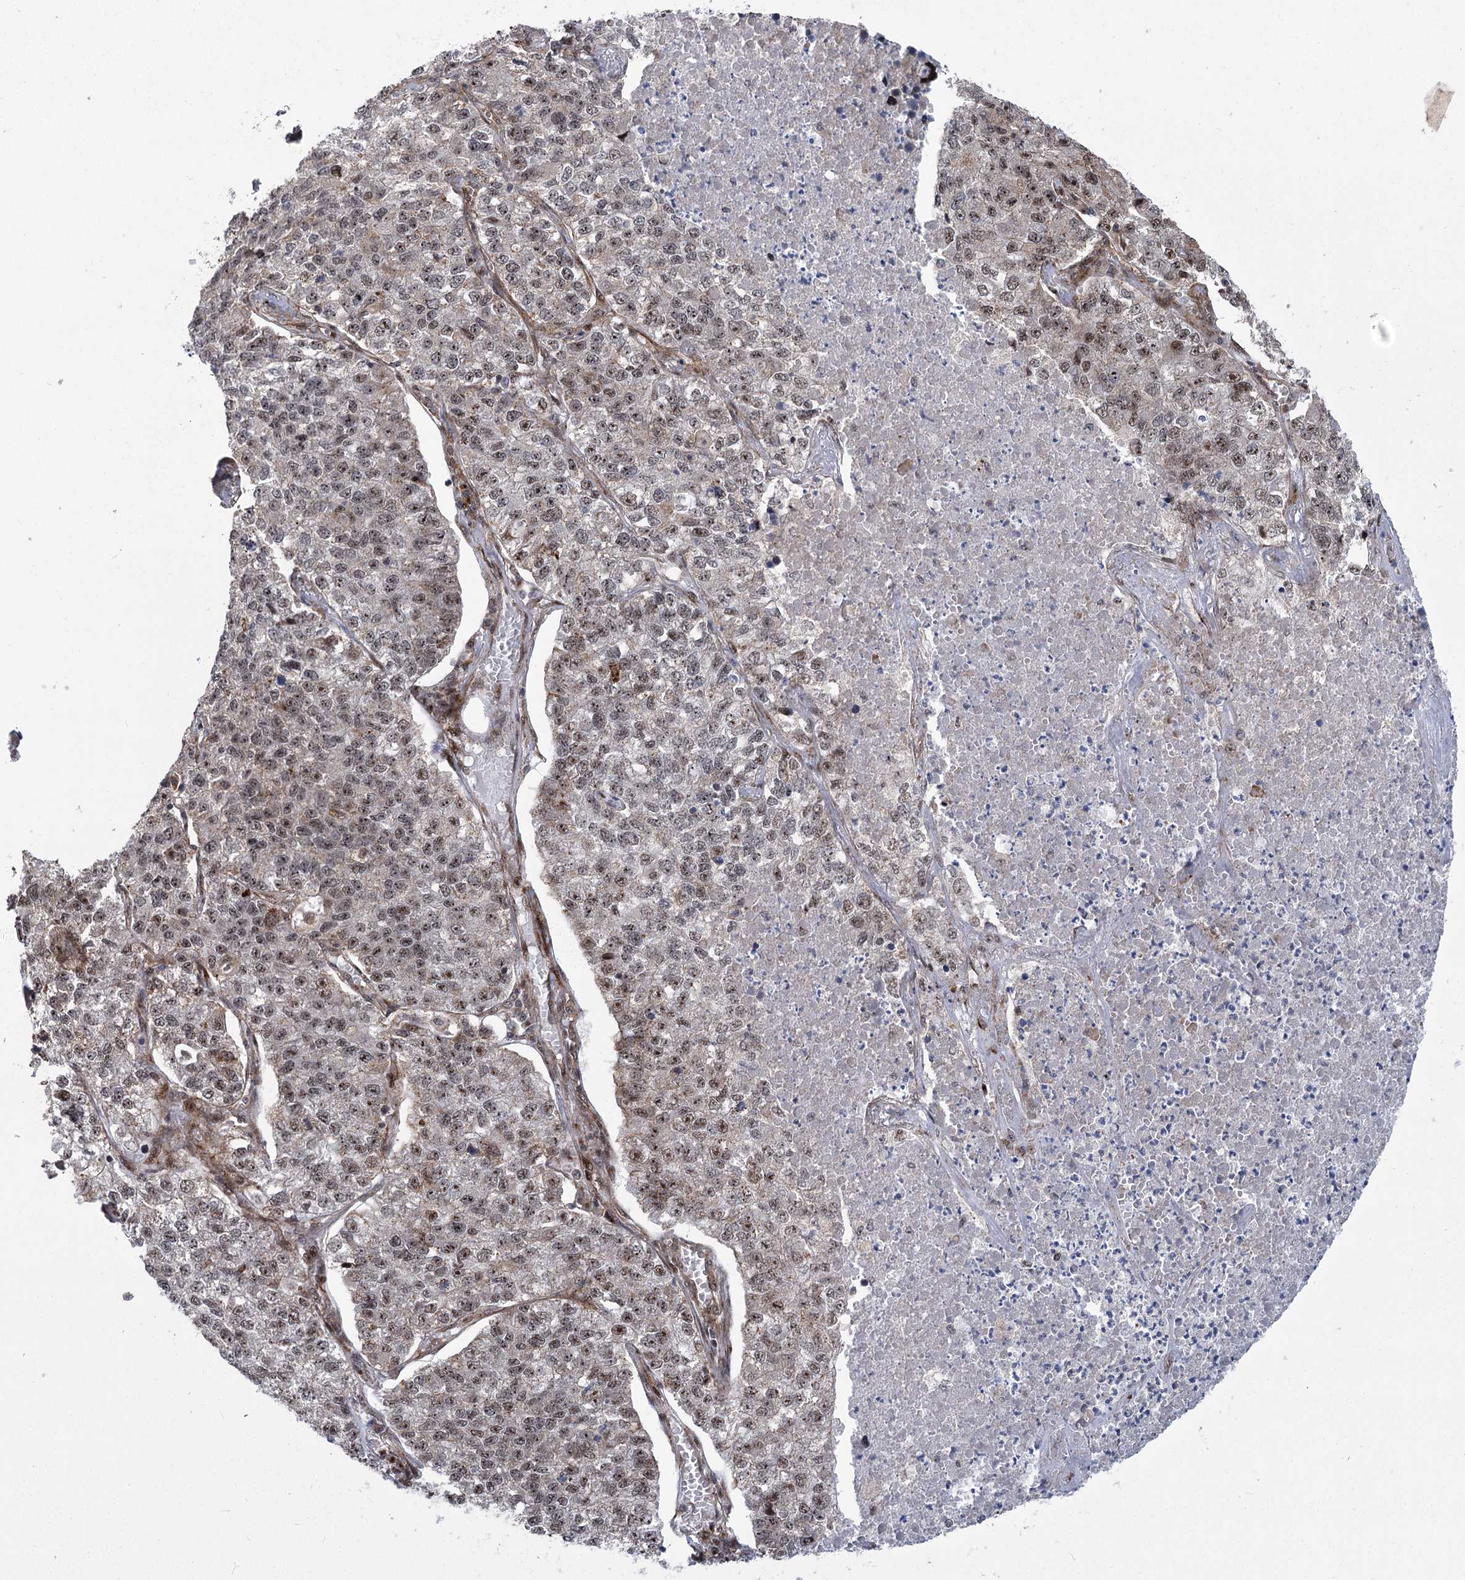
{"staining": {"intensity": "moderate", "quantity": ">75%", "location": "nuclear"}, "tissue": "lung cancer", "cell_type": "Tumor cells", "image_type": "cancer", "snomed": [{"axis": "morphology", "description": "Adenocarcinoma, NOS"}, {"axis": "topography", "description": "Lung"}], "caption": "Moderate nuclear expression is identified in about >75% of tumor cells in adenocarcinoma (lung). The staining is performed using DAB brown chromogen to label protein expression. The nuclei are counter-stained blue using hematoxylin.", "gene": "PARM1", "patient": {"sex": "male", "age": 49}}